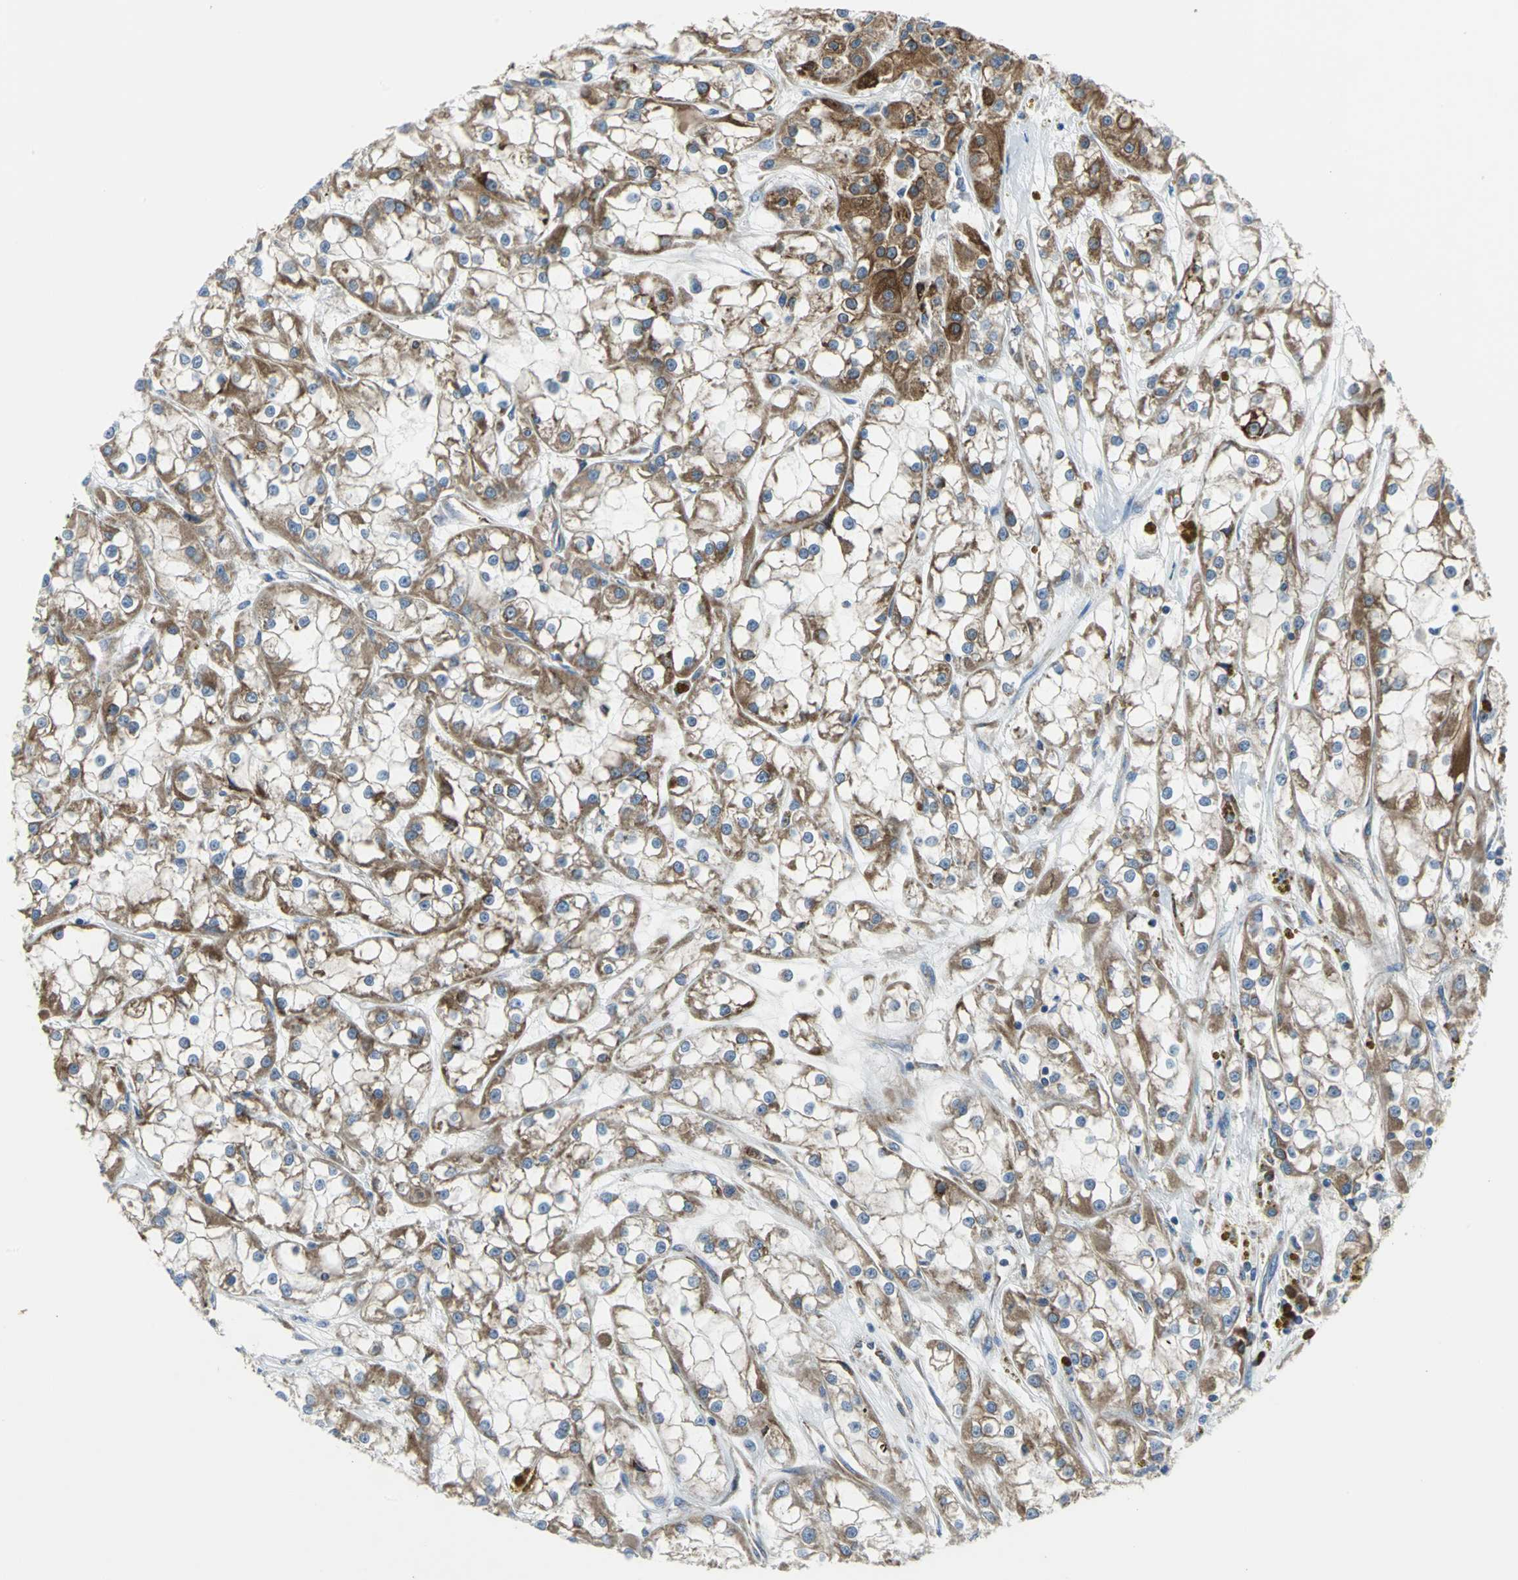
{"staining": {"intensity": "strong", "quantity": ">75%", "location": "cytoplasmic/membranous"}, "tissue": "renal cancer", "cell_type": "Tumor cells", "image_type": "cancer", "snomed": [{"axis": "morphology", "description": "Adenocarcinoma, NOS"}, {"axis": "topography", "description": "Kidney"}], "caption": "Immunohistochemical staining of renal adenocarcinoma shows high levels of strong cytoplasmic/membranous positivity in about >75% of tumor cells.", "gene": "TULP4", "patient": {"sex": "female", "age": 52}}